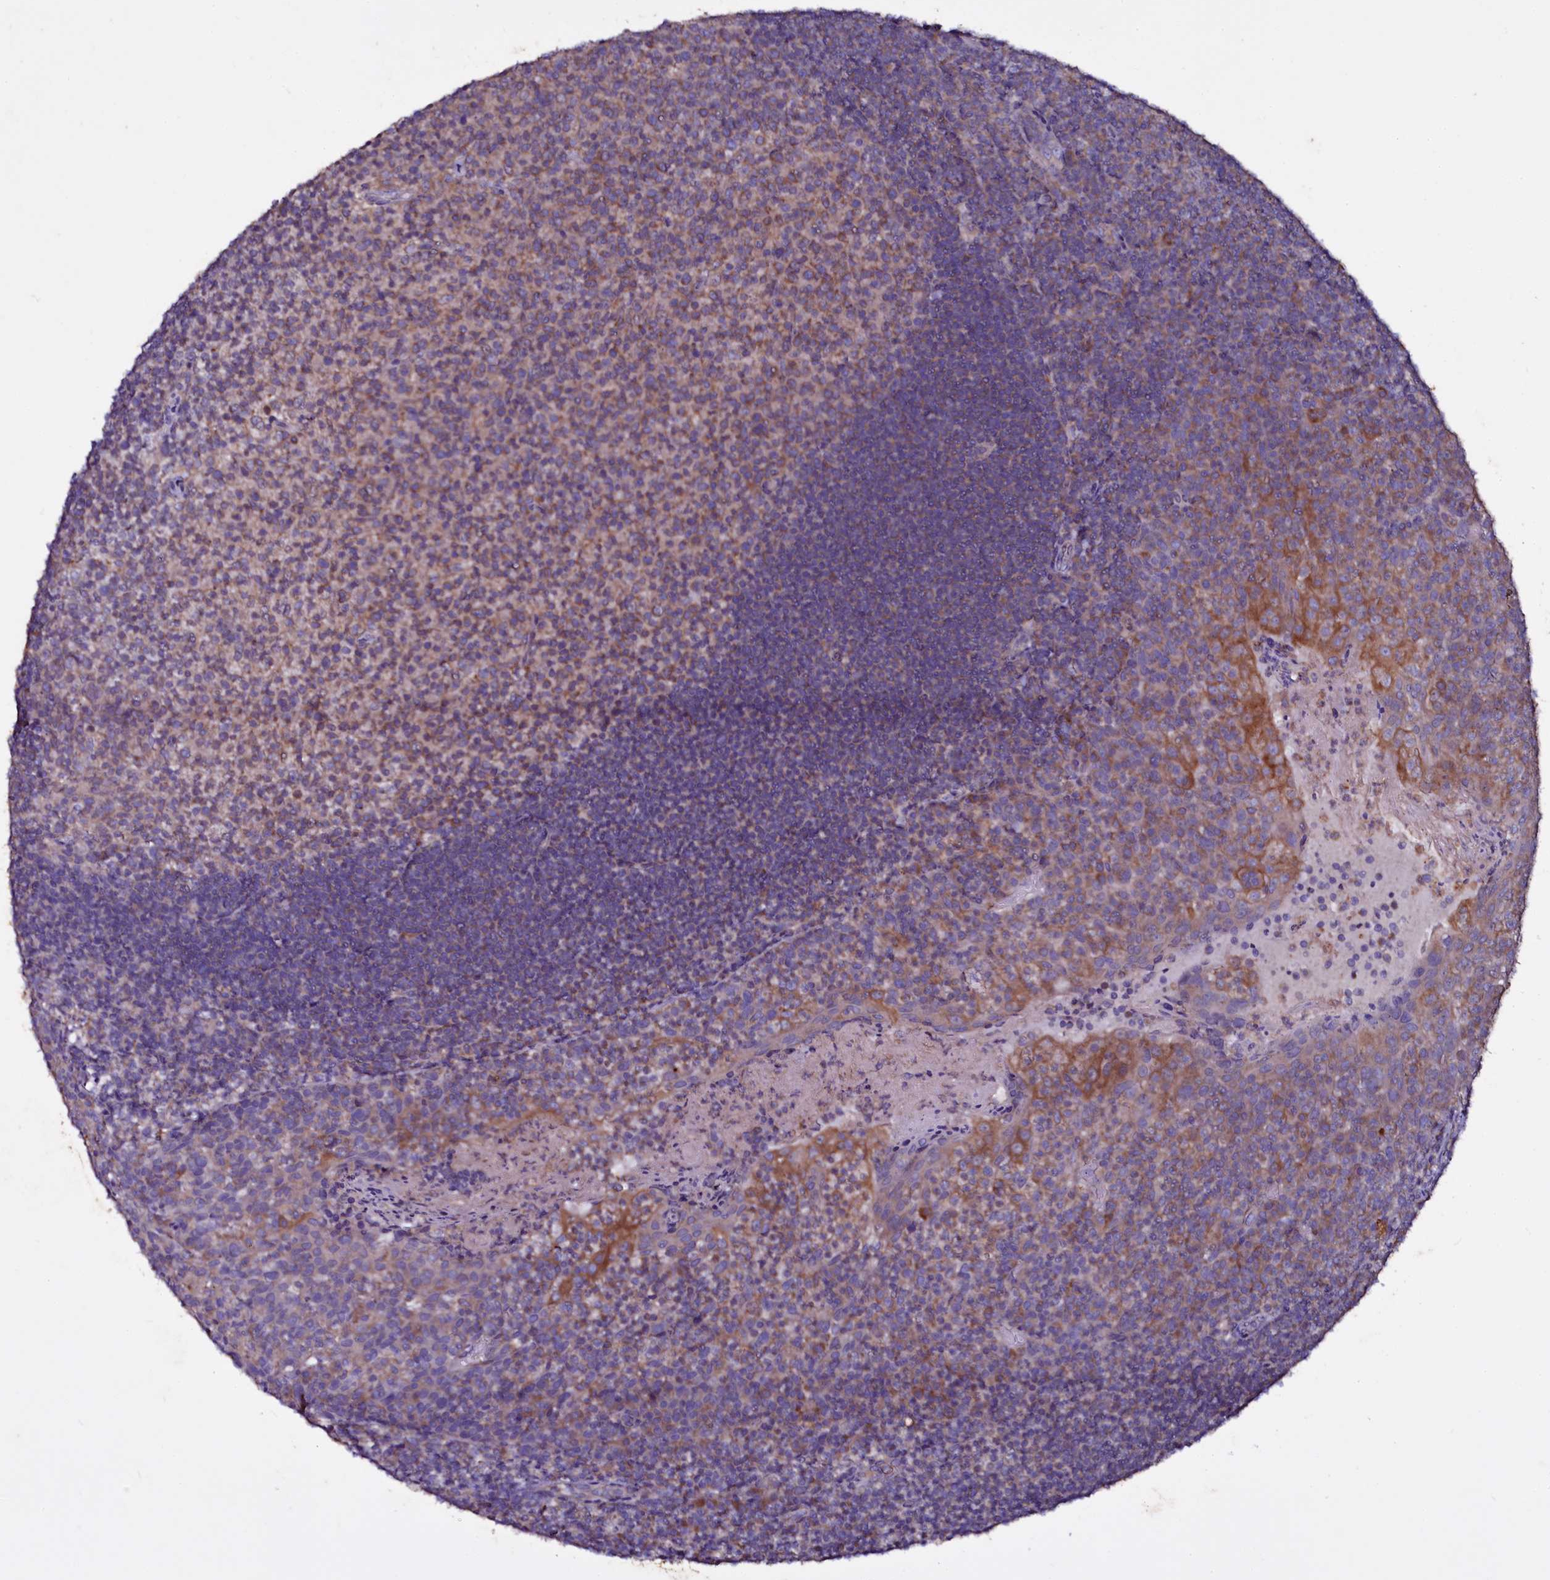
{"staining": {"intensity": "weak", "quantity": "25%-75%", "location": "cytoplasmic/membranous"}, "tissue": "tonsil", "cell_type": "Germinal center cells", "image_type": "normal", "snomed": [{"axis": "morphology", "description": "Normal tissue, NOS"}, {"axis": "topography", "description": "Tonsil"}], "caption": "Normal tonsil reveals weak cytoplasmic/membranous staining in about 25%-75% of germinal center cells.", "gene": "SELENOT", "patient": {"sex": "female", "age": 10}}